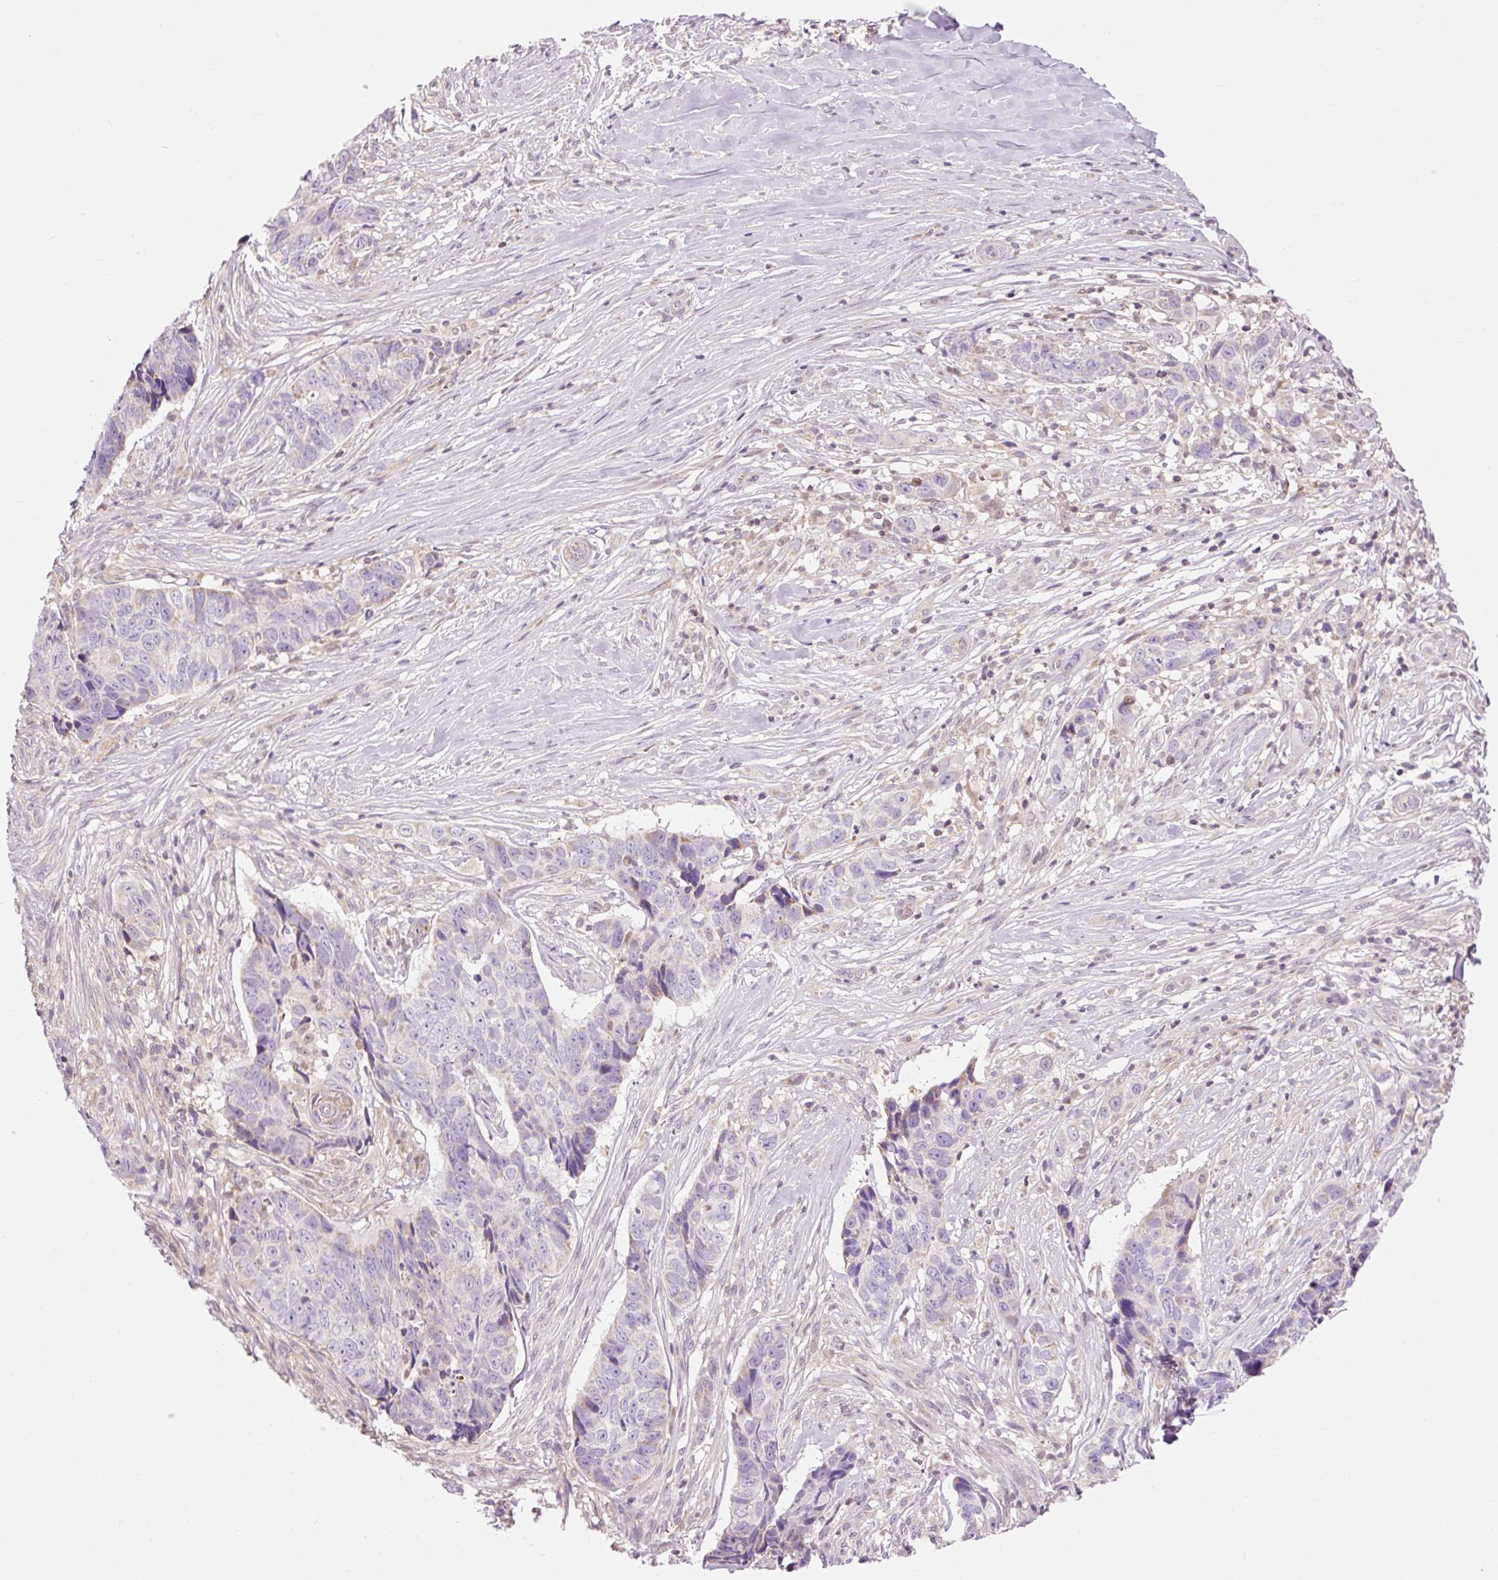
{"staining": {"intensity": "negative", "quantity": "none", "location": "none"}, "tissue": "skin cancer", "cell_type": "Tumor cells", "image_type": "cancer", "snomed": [{"axis": "morphology", "description": "Basal cell carcinoma"}, {"axis": "topography", "description": "Skin"}], "caption": "Basal cell carcinoma (skin) was stained to show a protein in brown. There is no significant staining in tumor cells.", "gene": "IMMT", "patient": {"sex": "female", "age": 82}}